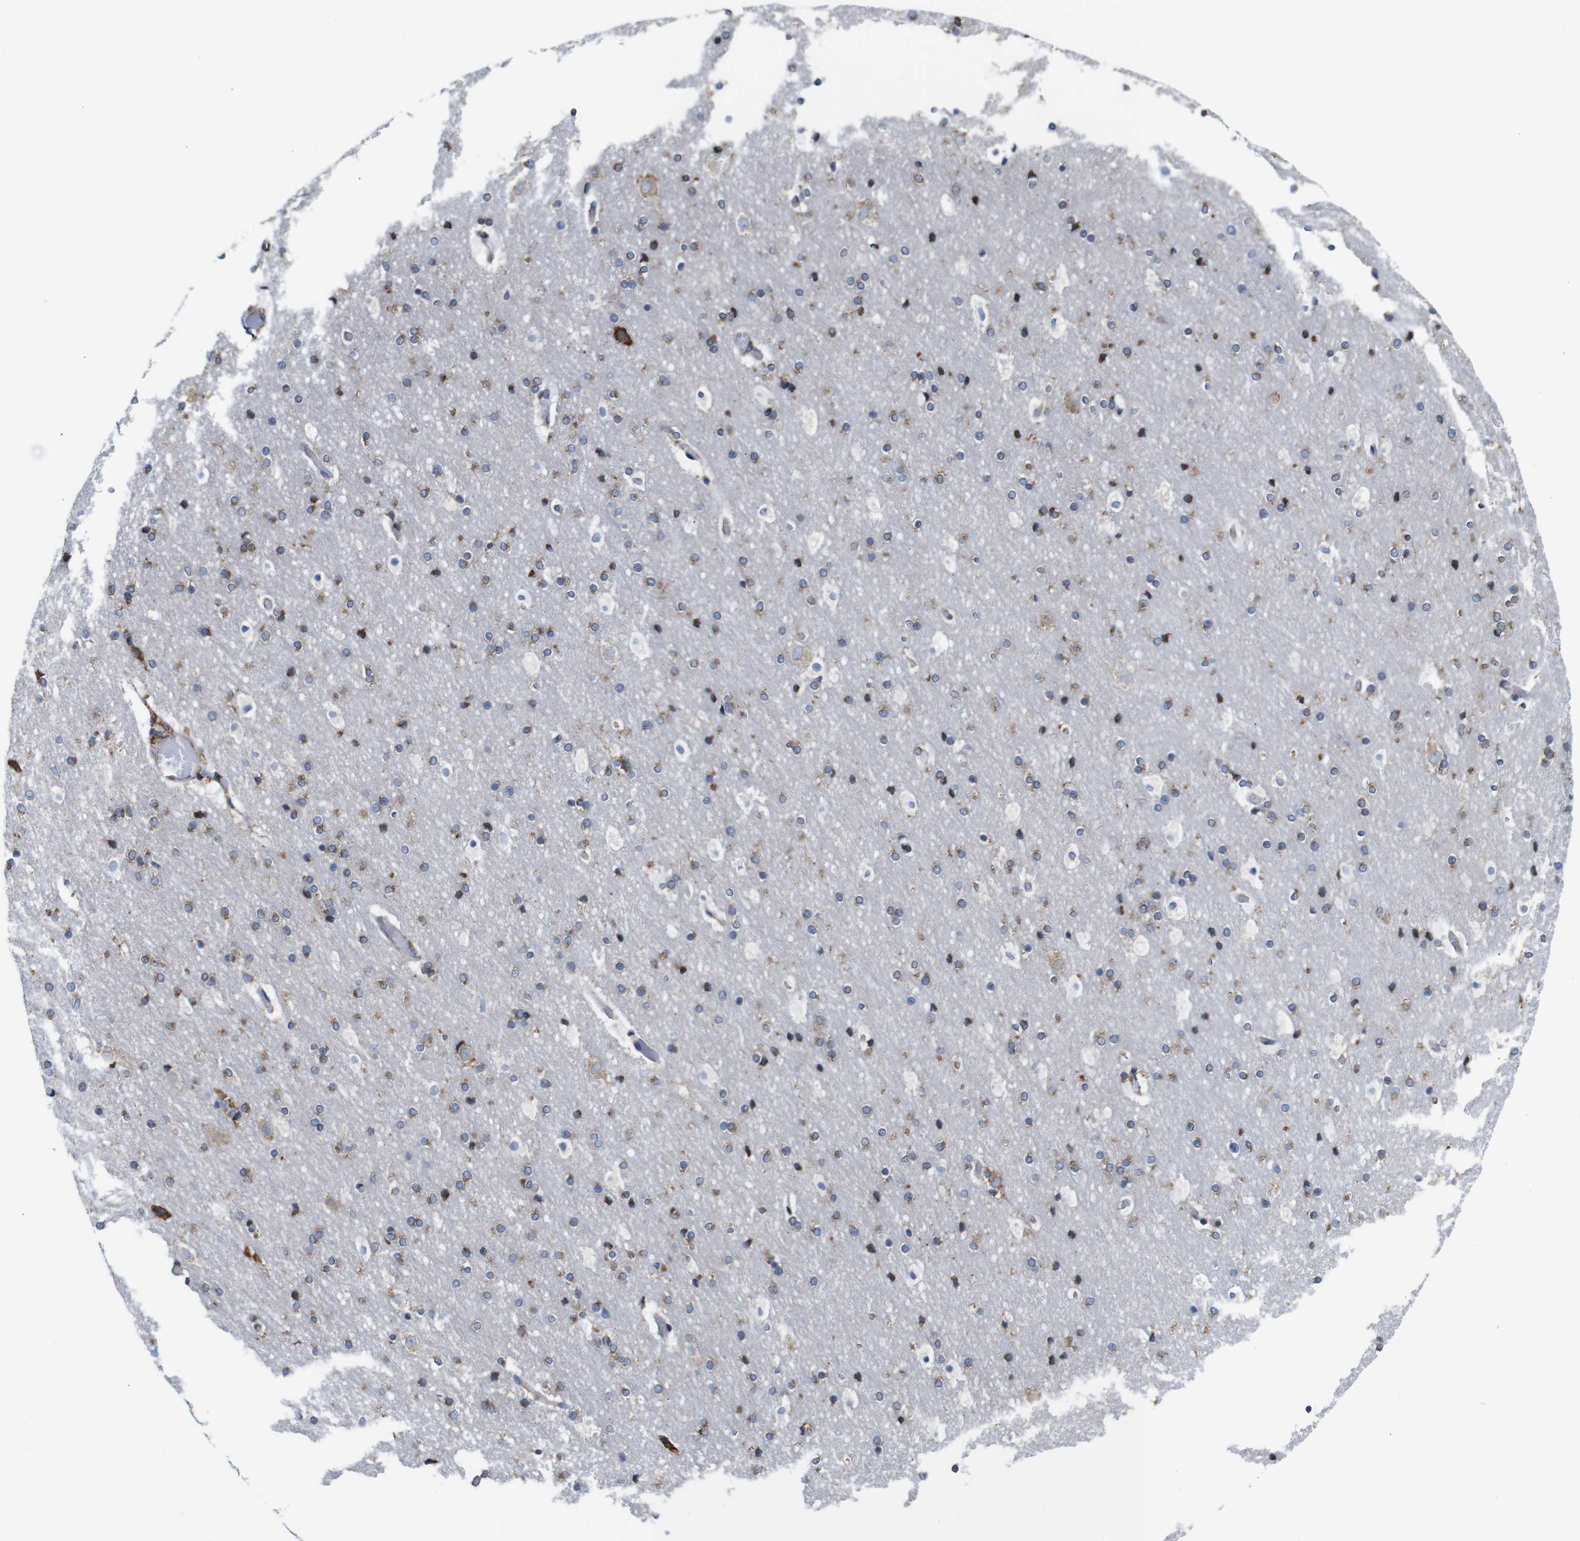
{"staining": {"intensity": "negative", "quantity": "none", "location": "none"}, "tissue": "cerebral cortex", "cell_type": "Endothelial cells", "image_type": "normal", "snomed": [{"axis": "morphology", "description": "Normal tissue, NOS"}, {"axis": "topography", "description": "Cerebral cortex"}], "caption": "This is an immunohistochemistry image of normal cerebral cortex. There is no expression in endothelial cells.", "gene": "PPIB", "patient": {"sex": "male", "age": 57}}